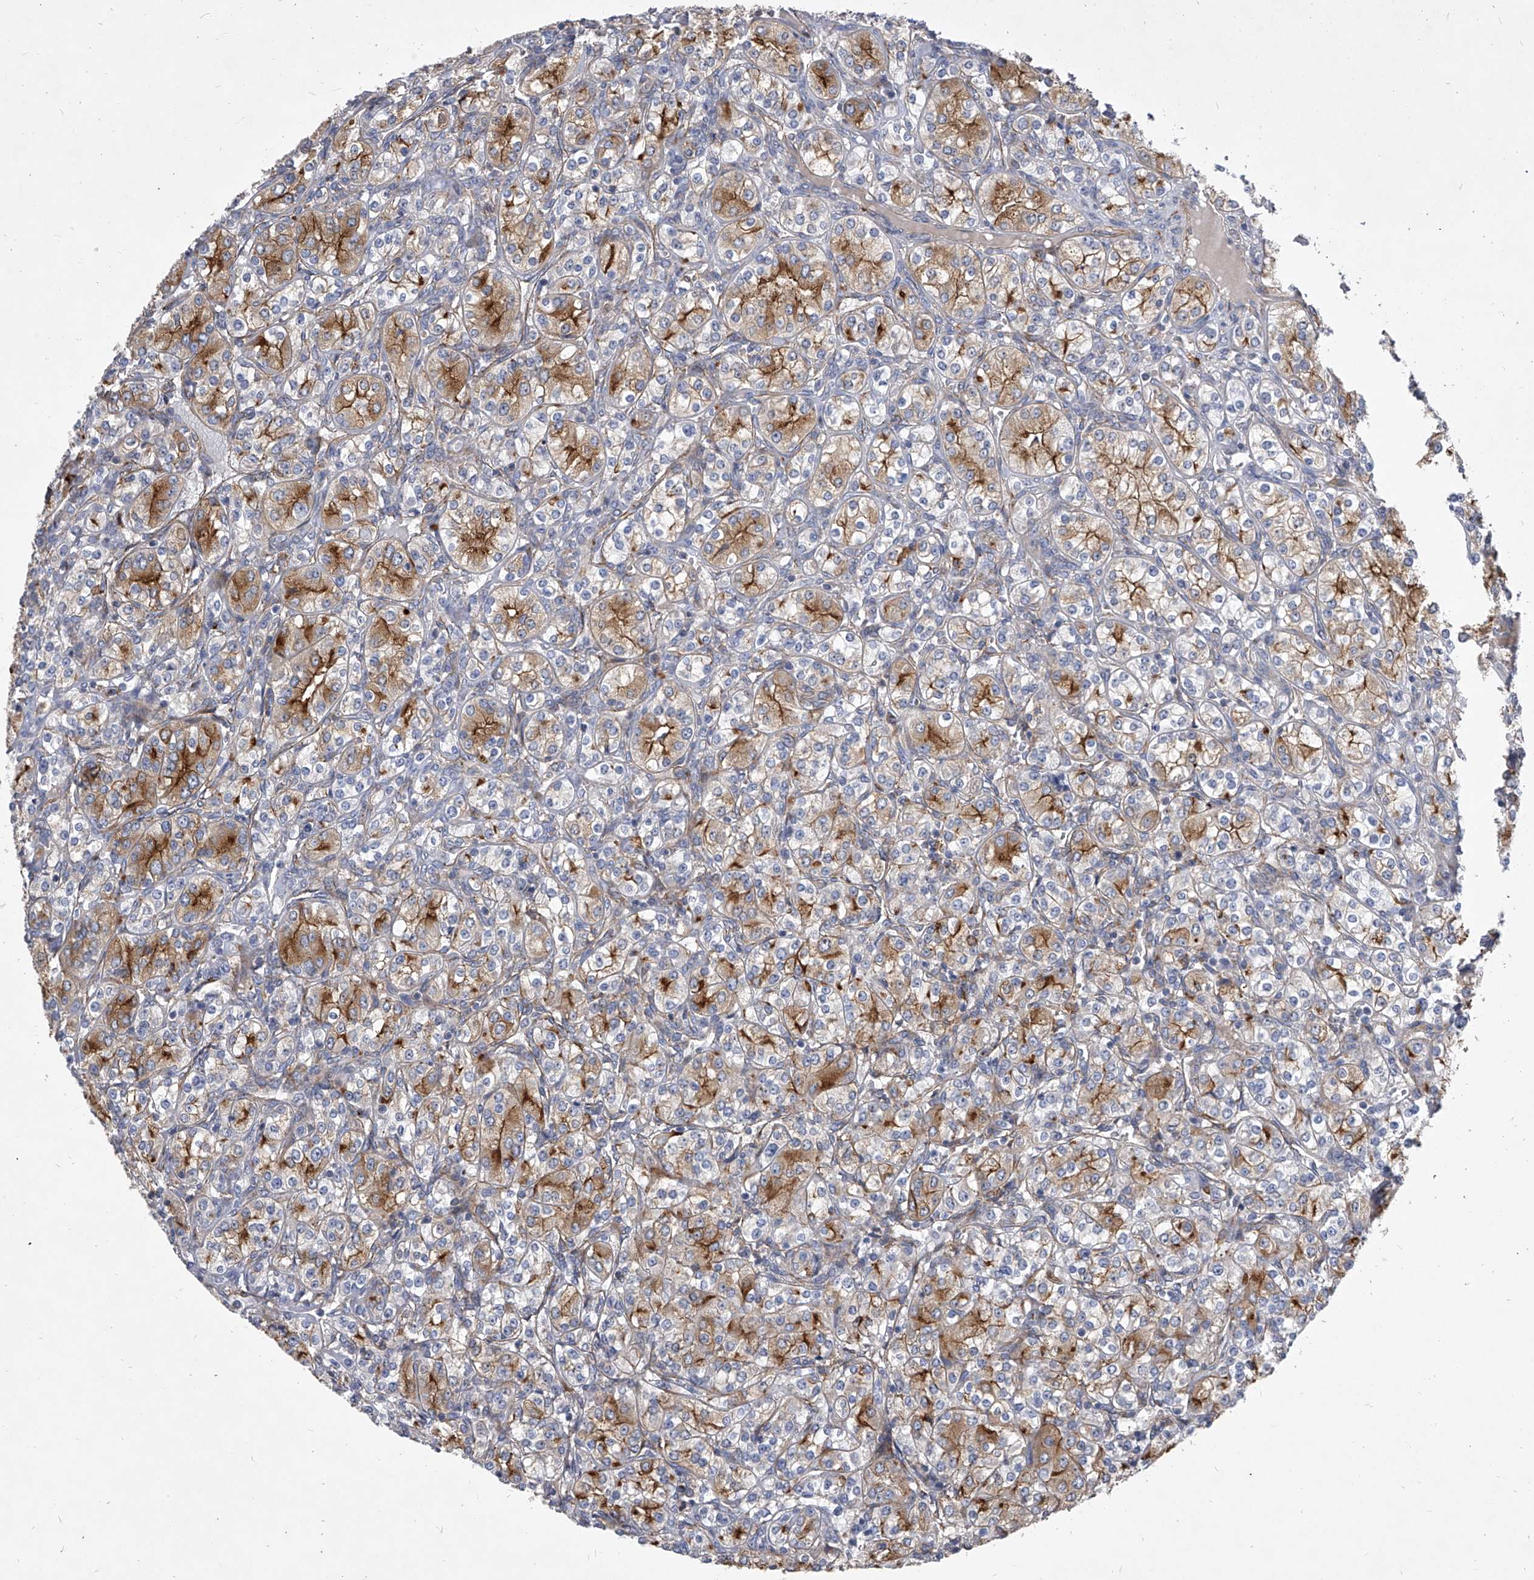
{"staining": {"intensity": "strong", "quantity": "25%-75%", "location": "cytoplasmic/membranous"}, "tissue": "renal cancer", "cell_type": "Tumor cells", "image_type": "cancer", "snomed": [{"axis": "morphology", "description": "Adenocarcinoma, NOS"}, {"axis": "topography", "description": "Kidney"}], "caption": "A histopathology image showing strong cytoplasmic/membranous staining in approximately 25%-75% of tumor cells in renal adenocarcinoma, as visualized by brown immunohistochemical staining.", "gene": "MINDY4", "patient": {"sex": "male", "age": 77}}